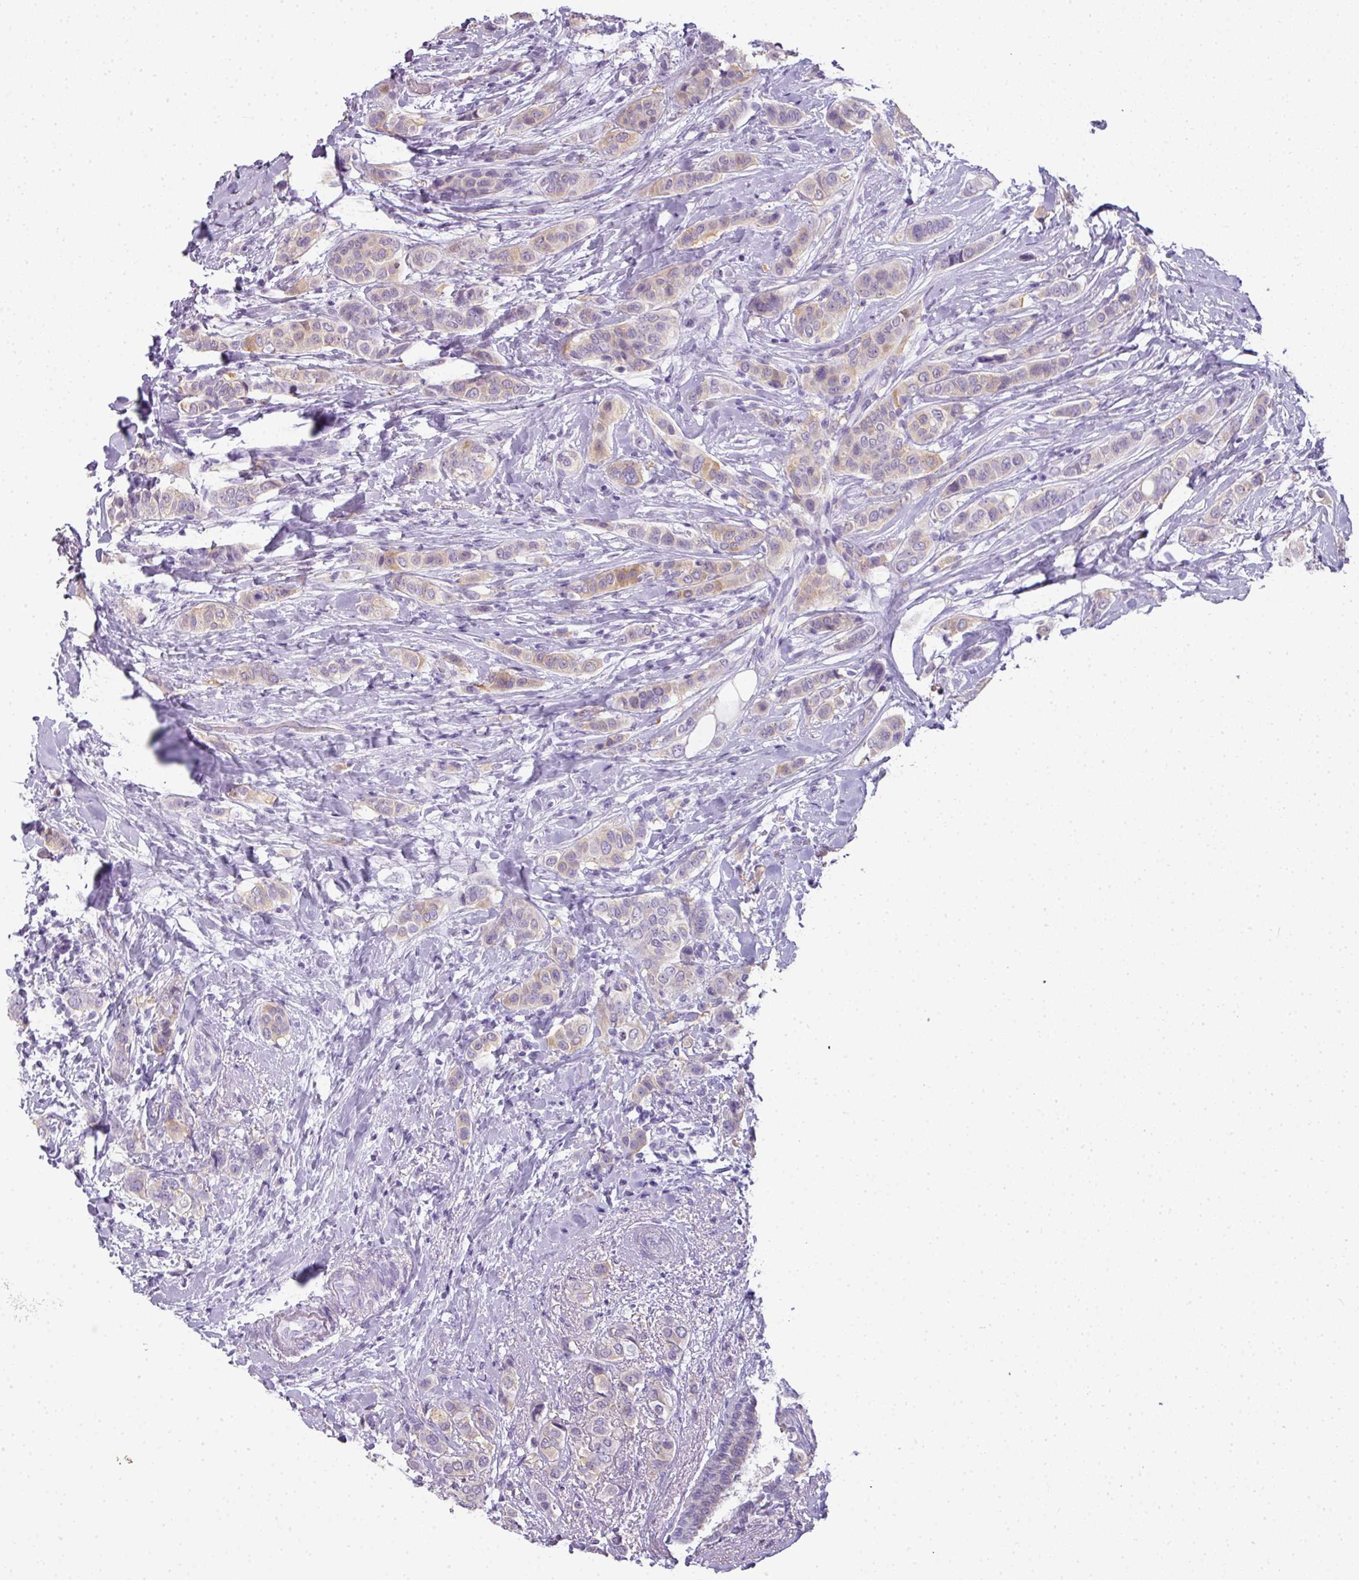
{"staining": {"intensity": "moderate", "quantity": "<25%", "location": "cytoplasmic/membranous"}, "tissue": "breast cancer", "cell_type": "Tumor cells", "image_type": "cancer", "snomed": [{"axis": "morphology", "description": "Lobular carcinoma"}, {"axis": "topography", "description": "Breast"}], "caption": "Immunohistochemical staining of breast cancer (lobular carcinoma) displays moderate cytoplasmic/membranous protein staining in approximately <25% of tumor cells.", "gene": "RBMY1F", "patient": {"sex": "female", "age": 51}}